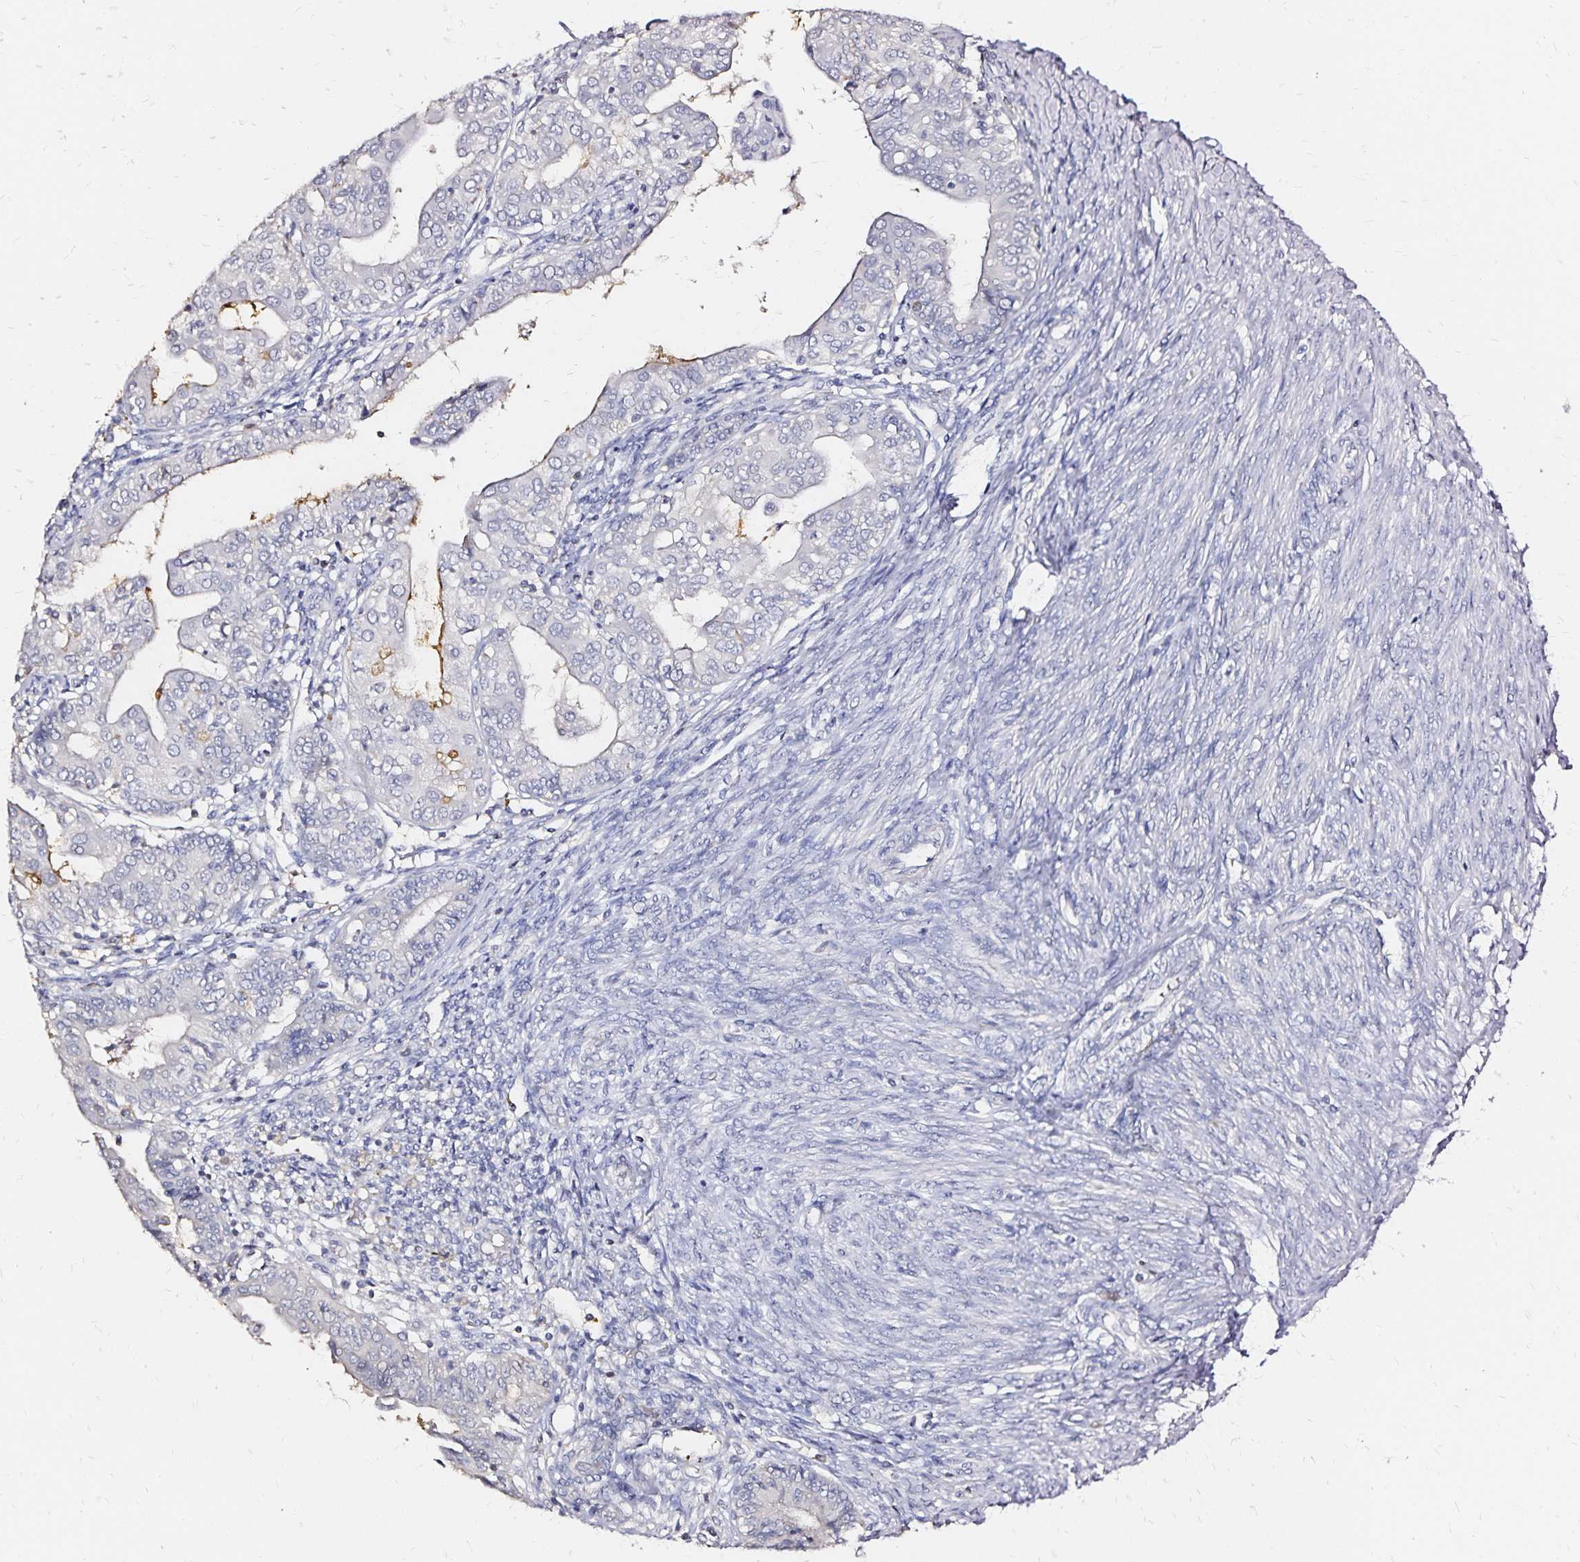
{"staining": {"intensity": "weak", "quantity": "<25%", "location": "cytoplasmic/membranous"}, "tissue": "endometrial cancer", "cell_type": "Tumor cells", "image_type": "cancer", "snomed": [{"axis": "morphology", "description": "Adenocarcinoma, NOS"}, {"axis": "topography", "description": "Endometrium"}], "caption": "High power microscopy image of an immunohistochemistry (IHC) image of adenocarcinoma (endometrial), revealing no significant staining in tumor cells.", "gene": "SLC5A1", "patient": {"sex": "female", "age": 68}}